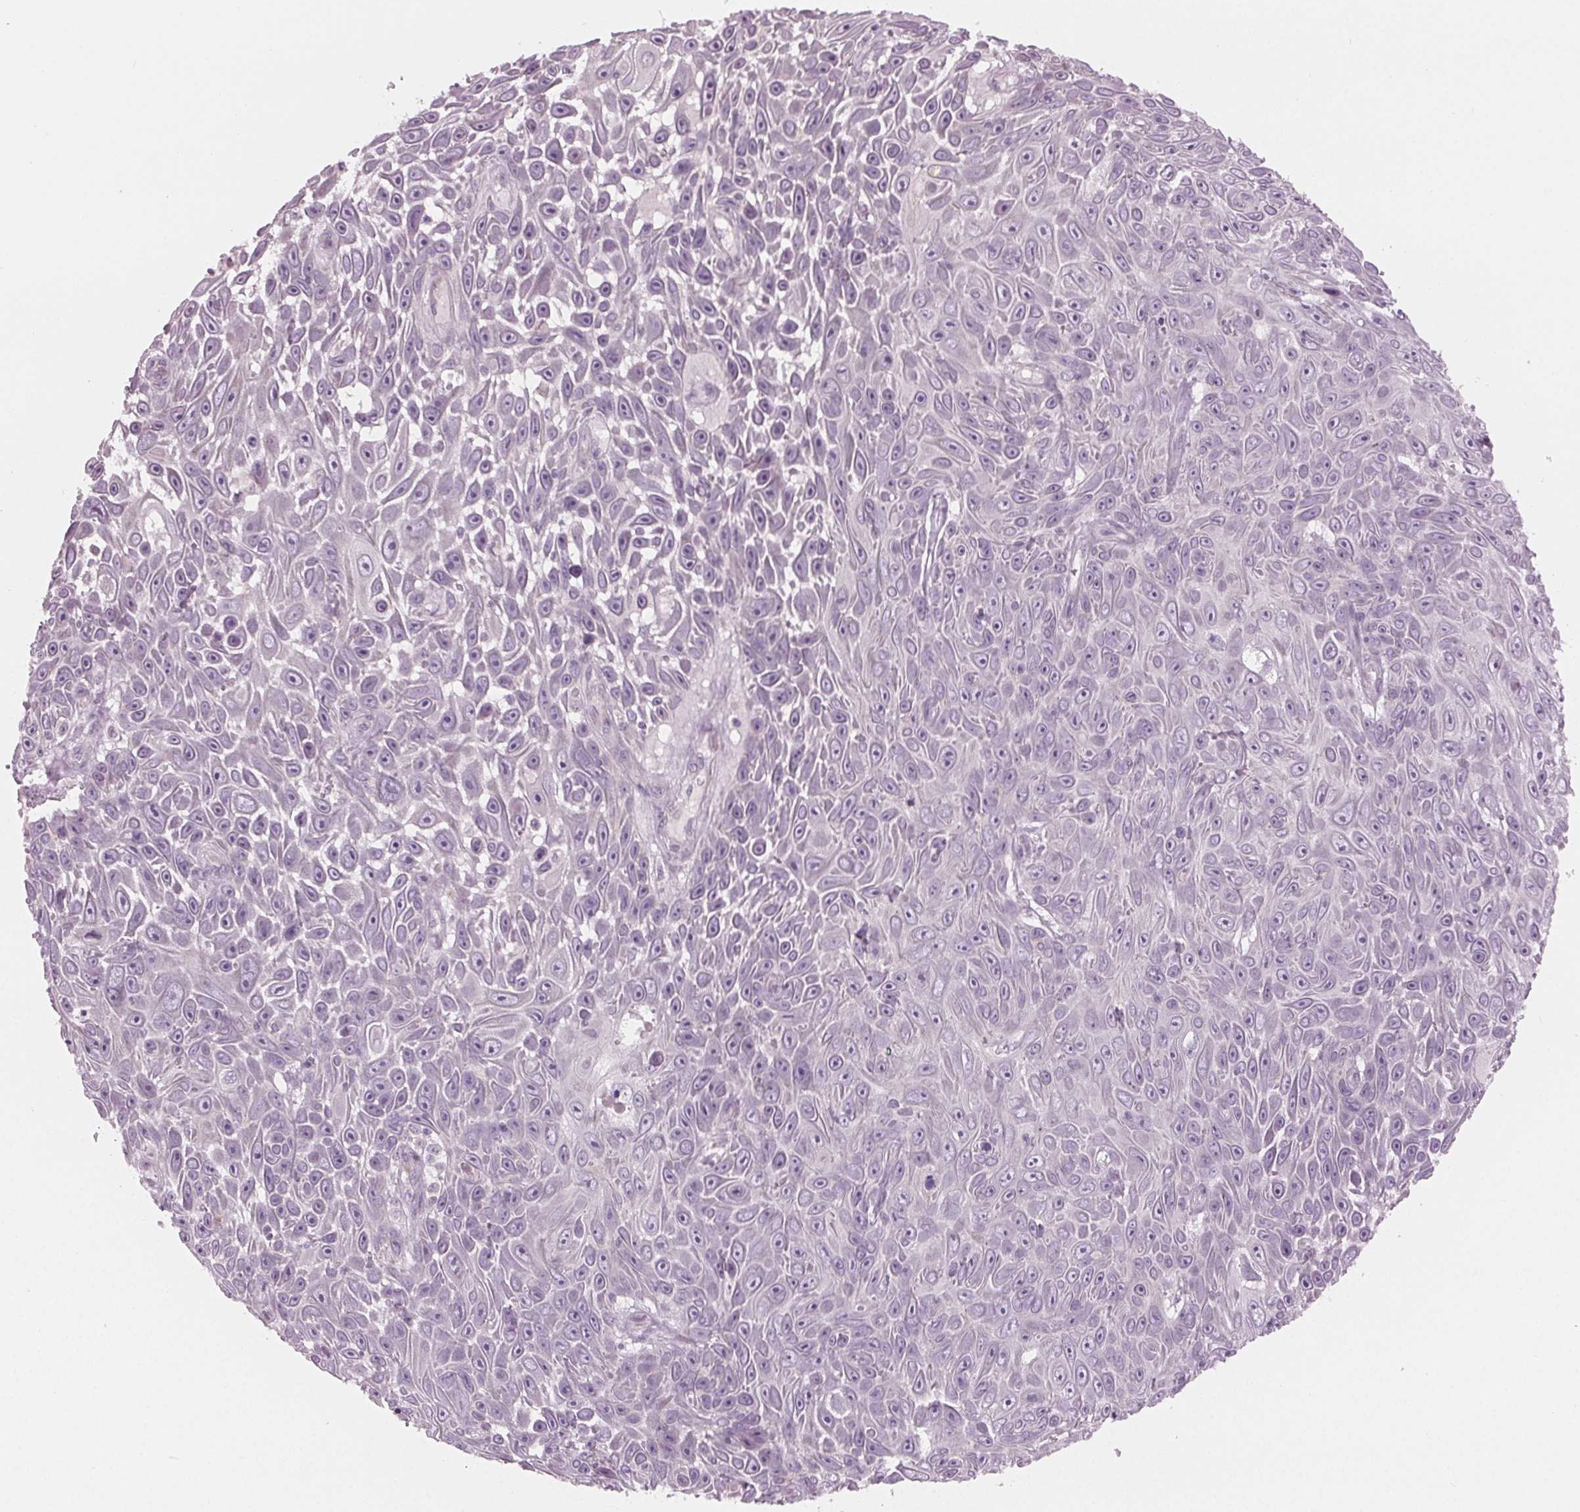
{"staining": {"intensity": "negative", "quantity": "none", "location": "none"}, "tissue": "skin cancer", "cell_type": "Tumor cells", "image_type": "cancer", "snomed": [{"axis": "morphology", "description": "Squamous cell carcinoma, NOS"}, {"axis": "topography", "description": "Skin"}], "caption": "This is an IHC image of human squamous cell carcinoma (skin). There is no staining in tumor cells.", "gene": "PRAP1", "patient": {"sex": "male", "age": 82}}